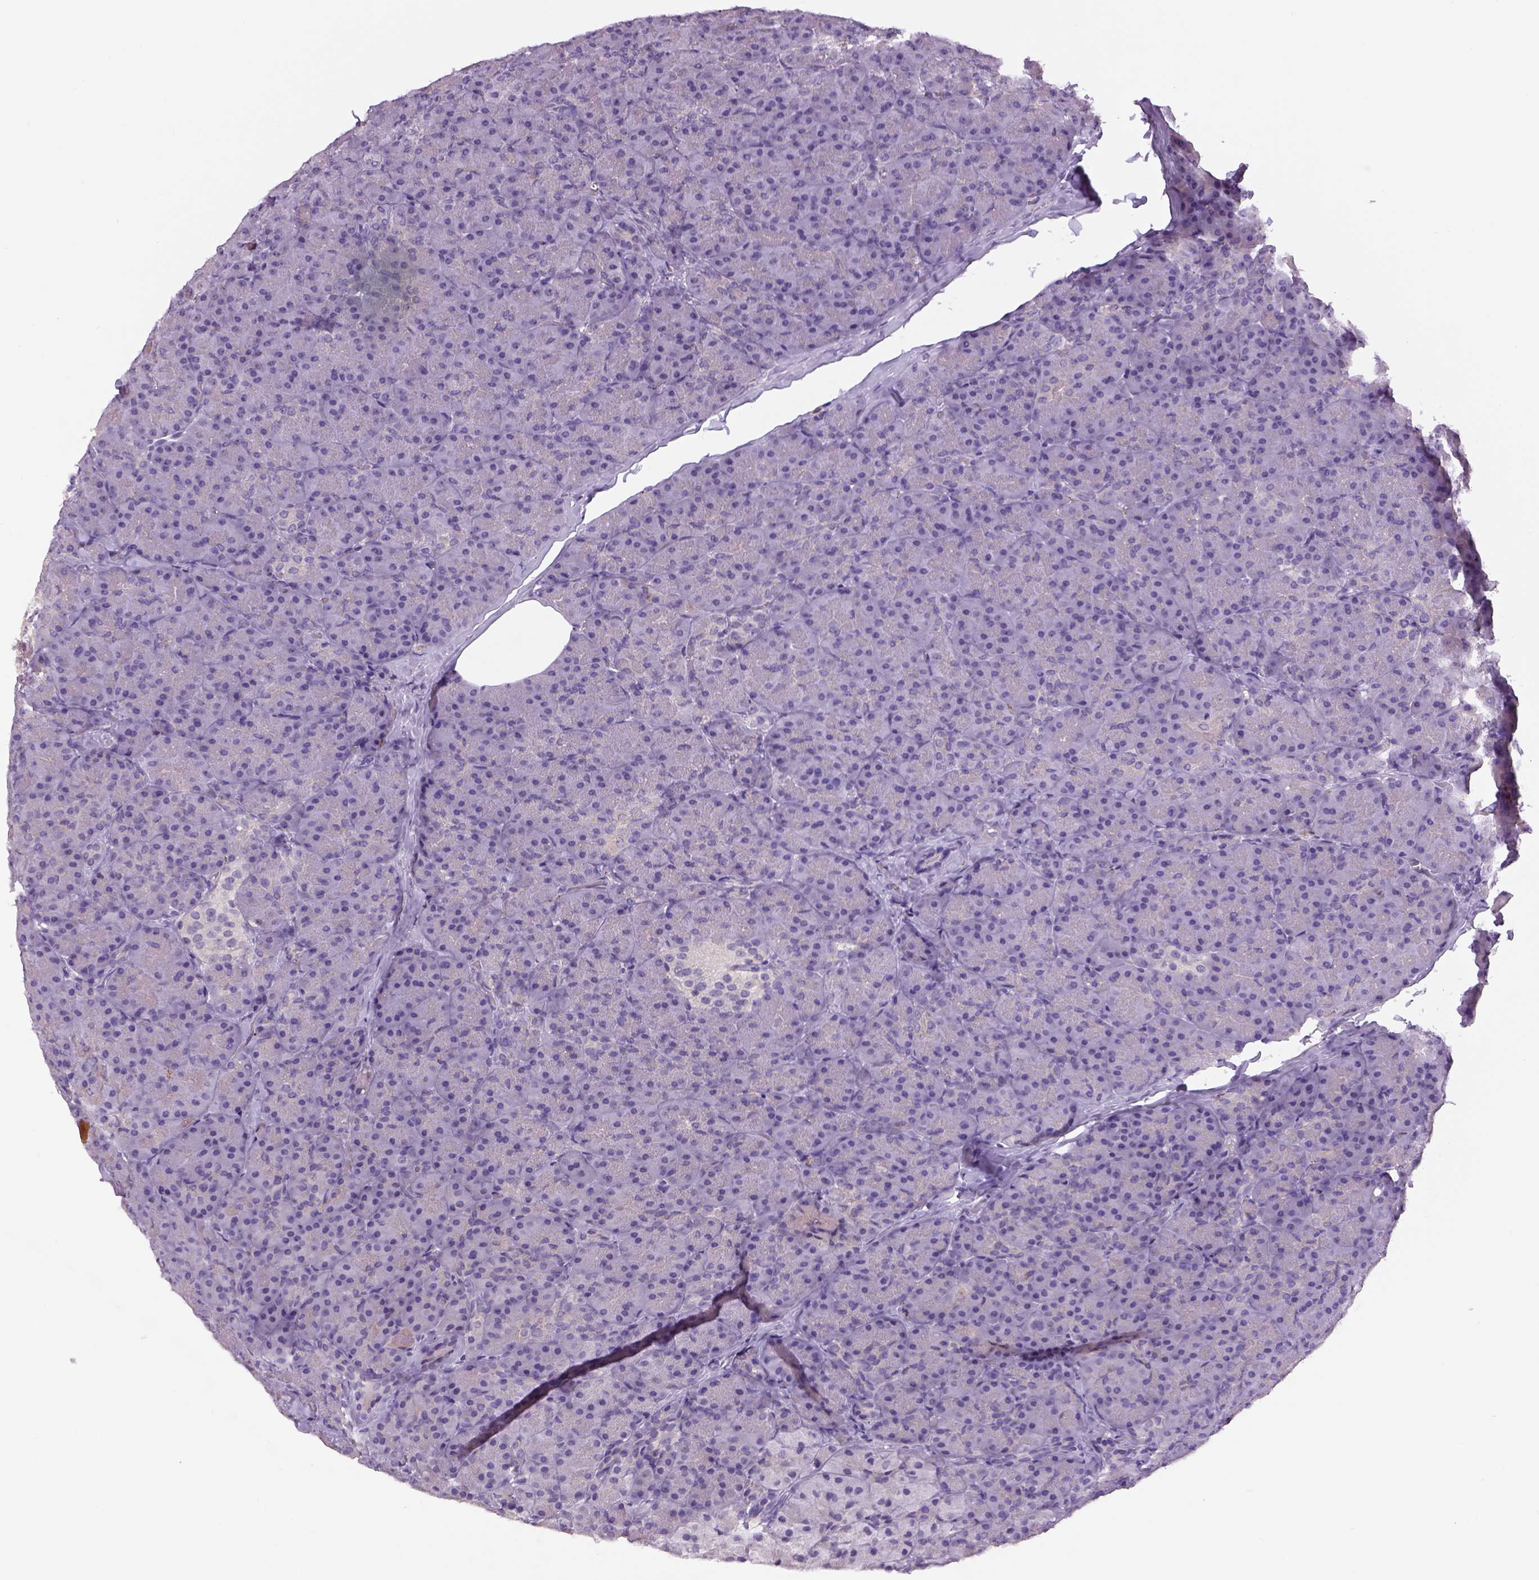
{"staining": {"intensity": "negative", "quantity": "none", "location": "none"}, "tissue": "pancreas", "cell_type": "Exocrine glandular cells", "image_type": "normal", "snomed": [{"axis": "morphology", "description": "Normal tissue, NOS"}, {"axis": "topography", "description": "Pancreas"}], "caption": "This photomicrograph is of unremarkable pancreas stained with IHC to label a protein in brown with the nuclei are counter-stained blue. There is no positivity in exocrine glandular cells.", "gene": "DBH", "patient": {"sex": "male", "age": 57}}